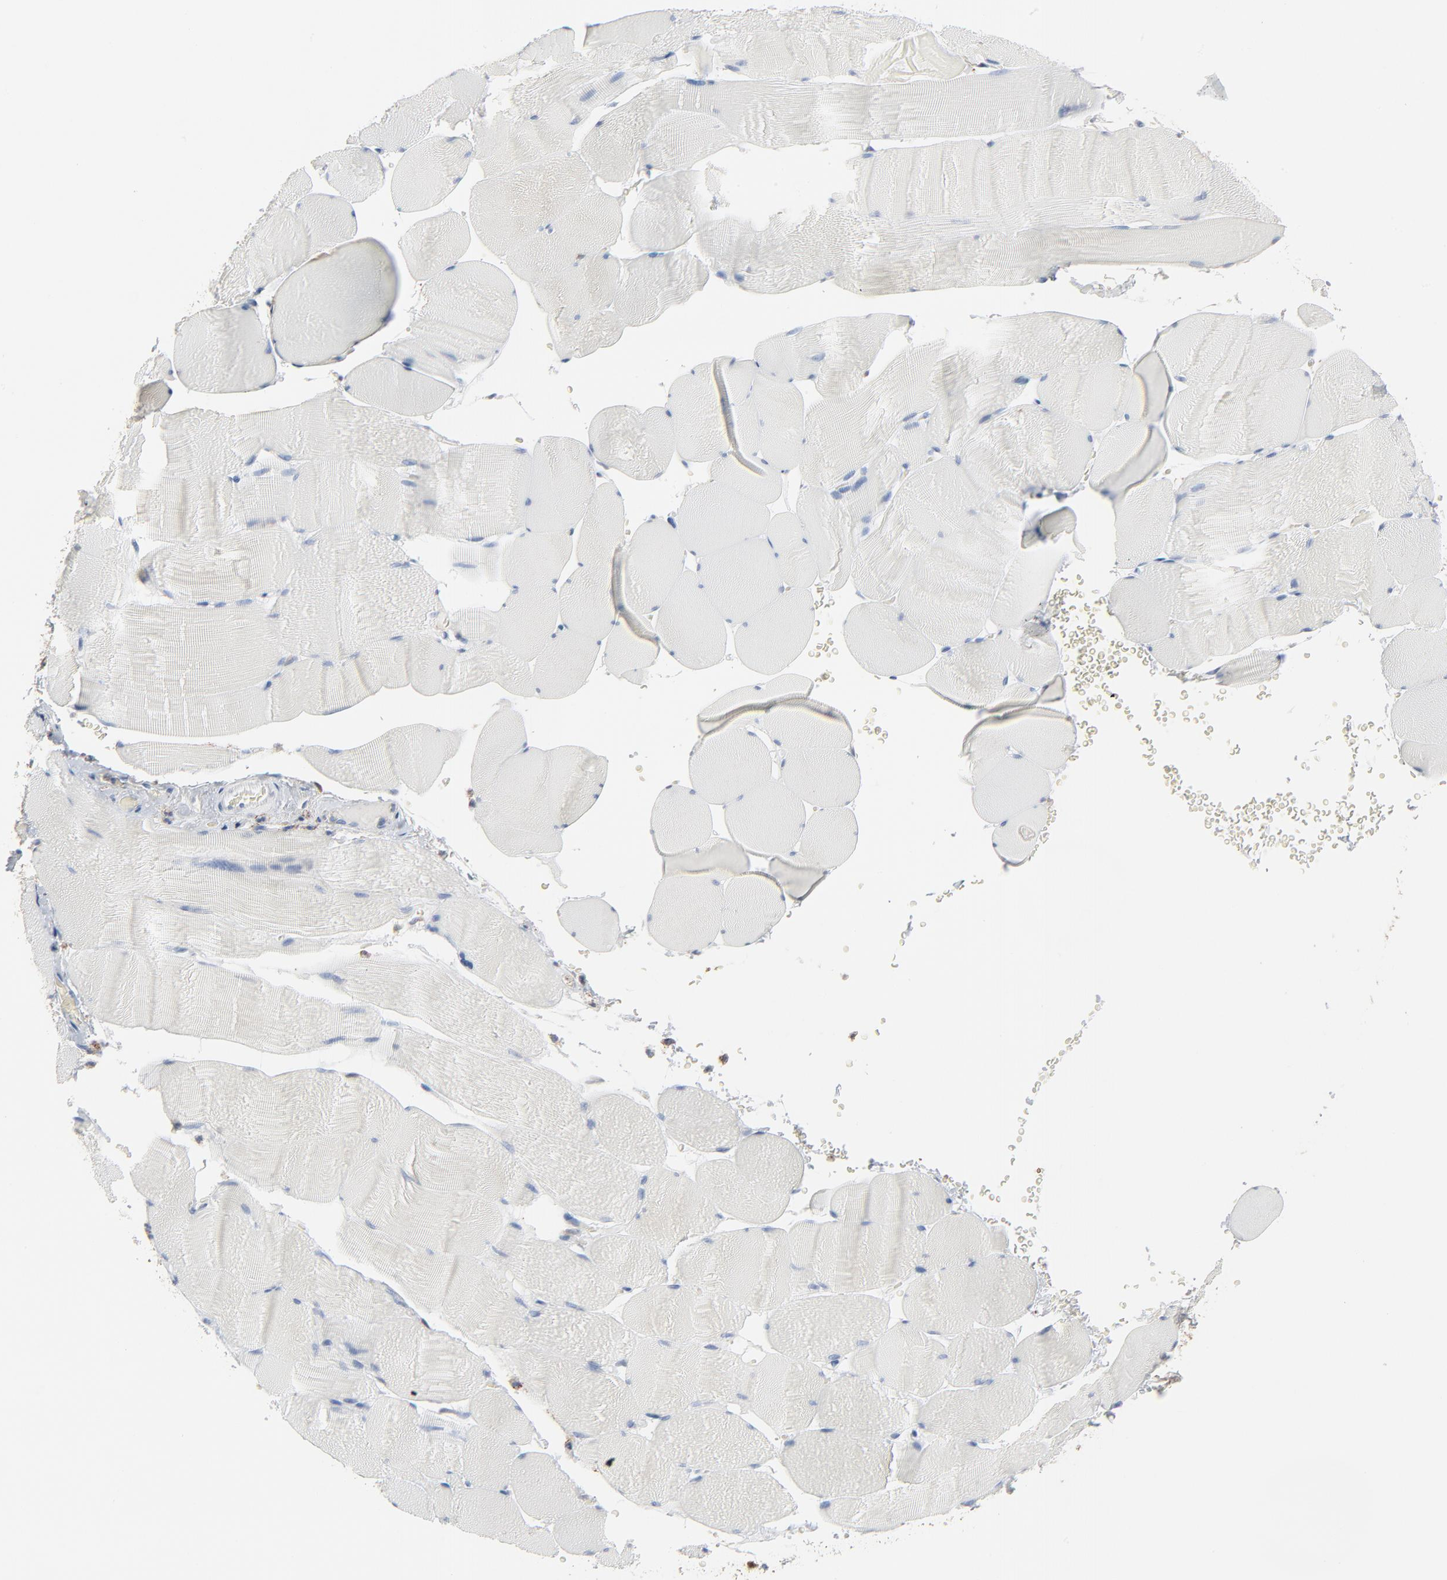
{"staining": {"intensity": "negative", "quantity": "none", "location": "none"}, "tissue": "skeletal muscle", "cell_type": "Myocytes", "image_type": "normal", "snomed": [{"axis": "morphology", "description": "Normal tissue, NOS"}, {"axis": "topography", "description": "Skeletal muscle"}], "caption": "Skeletal muscle stained for a protein using immunohistochemistry demonstrates no expression myocytes.", "gene": "PHGDH", "patient": {"sex": "male", "age": 62}}